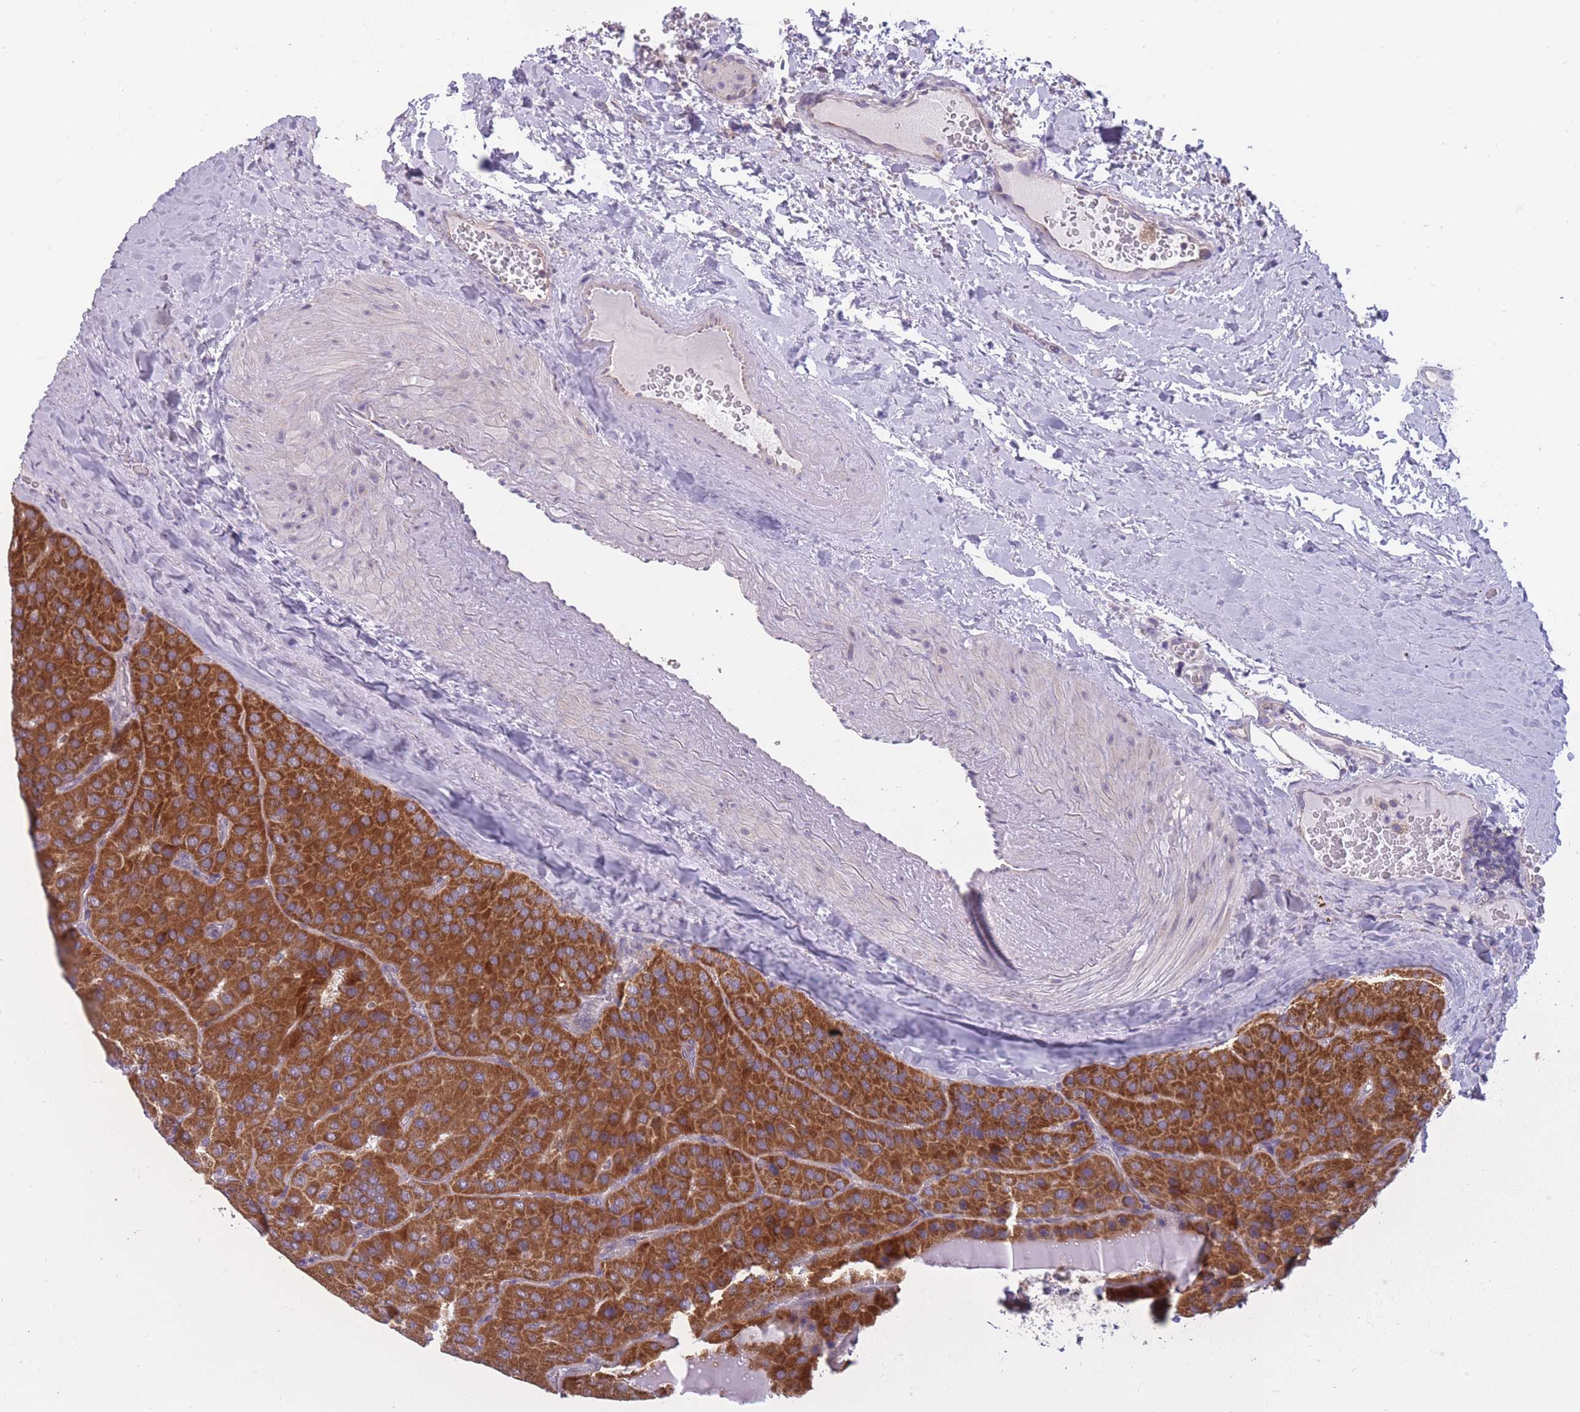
{"staining": {"intensity": "strong", "quantity": ">75%", "location": "cytoplasmic/membranous"}, "tissue": "parathyroid gland", "cell_type": "Glandular cells", "image_type": "normal", "snomed": [{"axis": "morphology", "description": "Normal tissue, NOS"}, {"axis": "morphology", "description": "Adenoma, NOS"}, {"axis": "topography", "description": "Parathyroid gland"}], "caption": "High-magnification brightfield microscopy of unremarkable parathyroid gland stained with DAB (3,3'-diaminobenzidine) (brown) and counterstained with hematoxylin (blue). glandular cells exhibit strong cytoplasmic/membranous staining is seen in approximately>75% of cells.", "gene": "MRPS18C", "patient": {"sex": "female", "age": 86}}